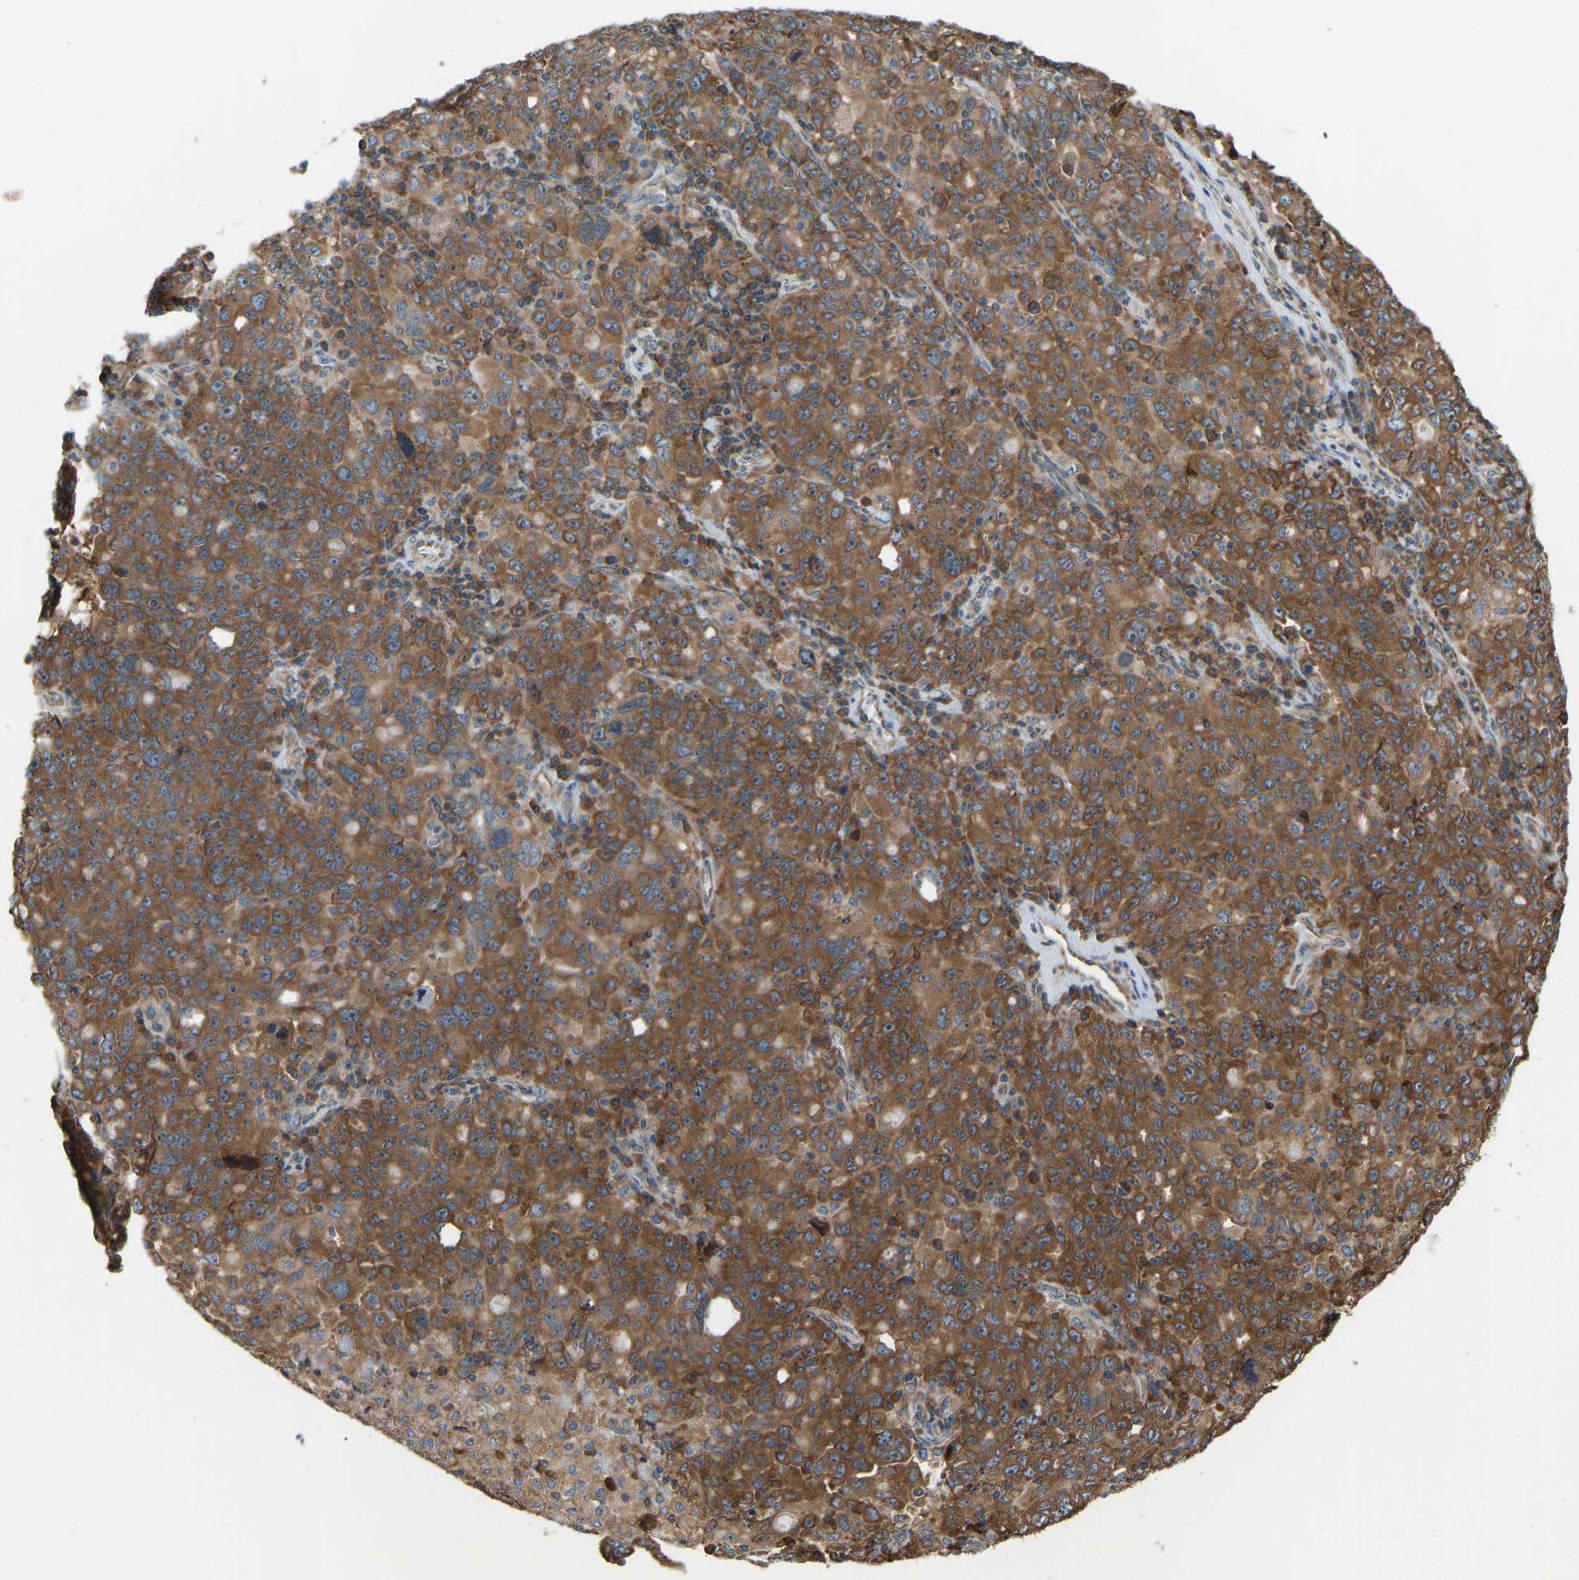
{"staining": {"intensity": "strong", "quantity": ">75%", "location": "cytoplasmic/membranous"}, "tissue": "ovarian cancer", "cell_type": "Tumor cells", "image_type": "cancer", "snomed": [{"axis": "morphology", "description": "Carcinoma, endometroid"}, {"axis": "topography", "description": "Ovary"}], "caption": "Approximately >75% of tumor cells in ovarian cancer show strong cytoplasmic/membranous protein expression as visualized by brown immunohistochemical staining.", "gene": "RPS6KB2", "patient": {"sex": "female", "age": 62}}